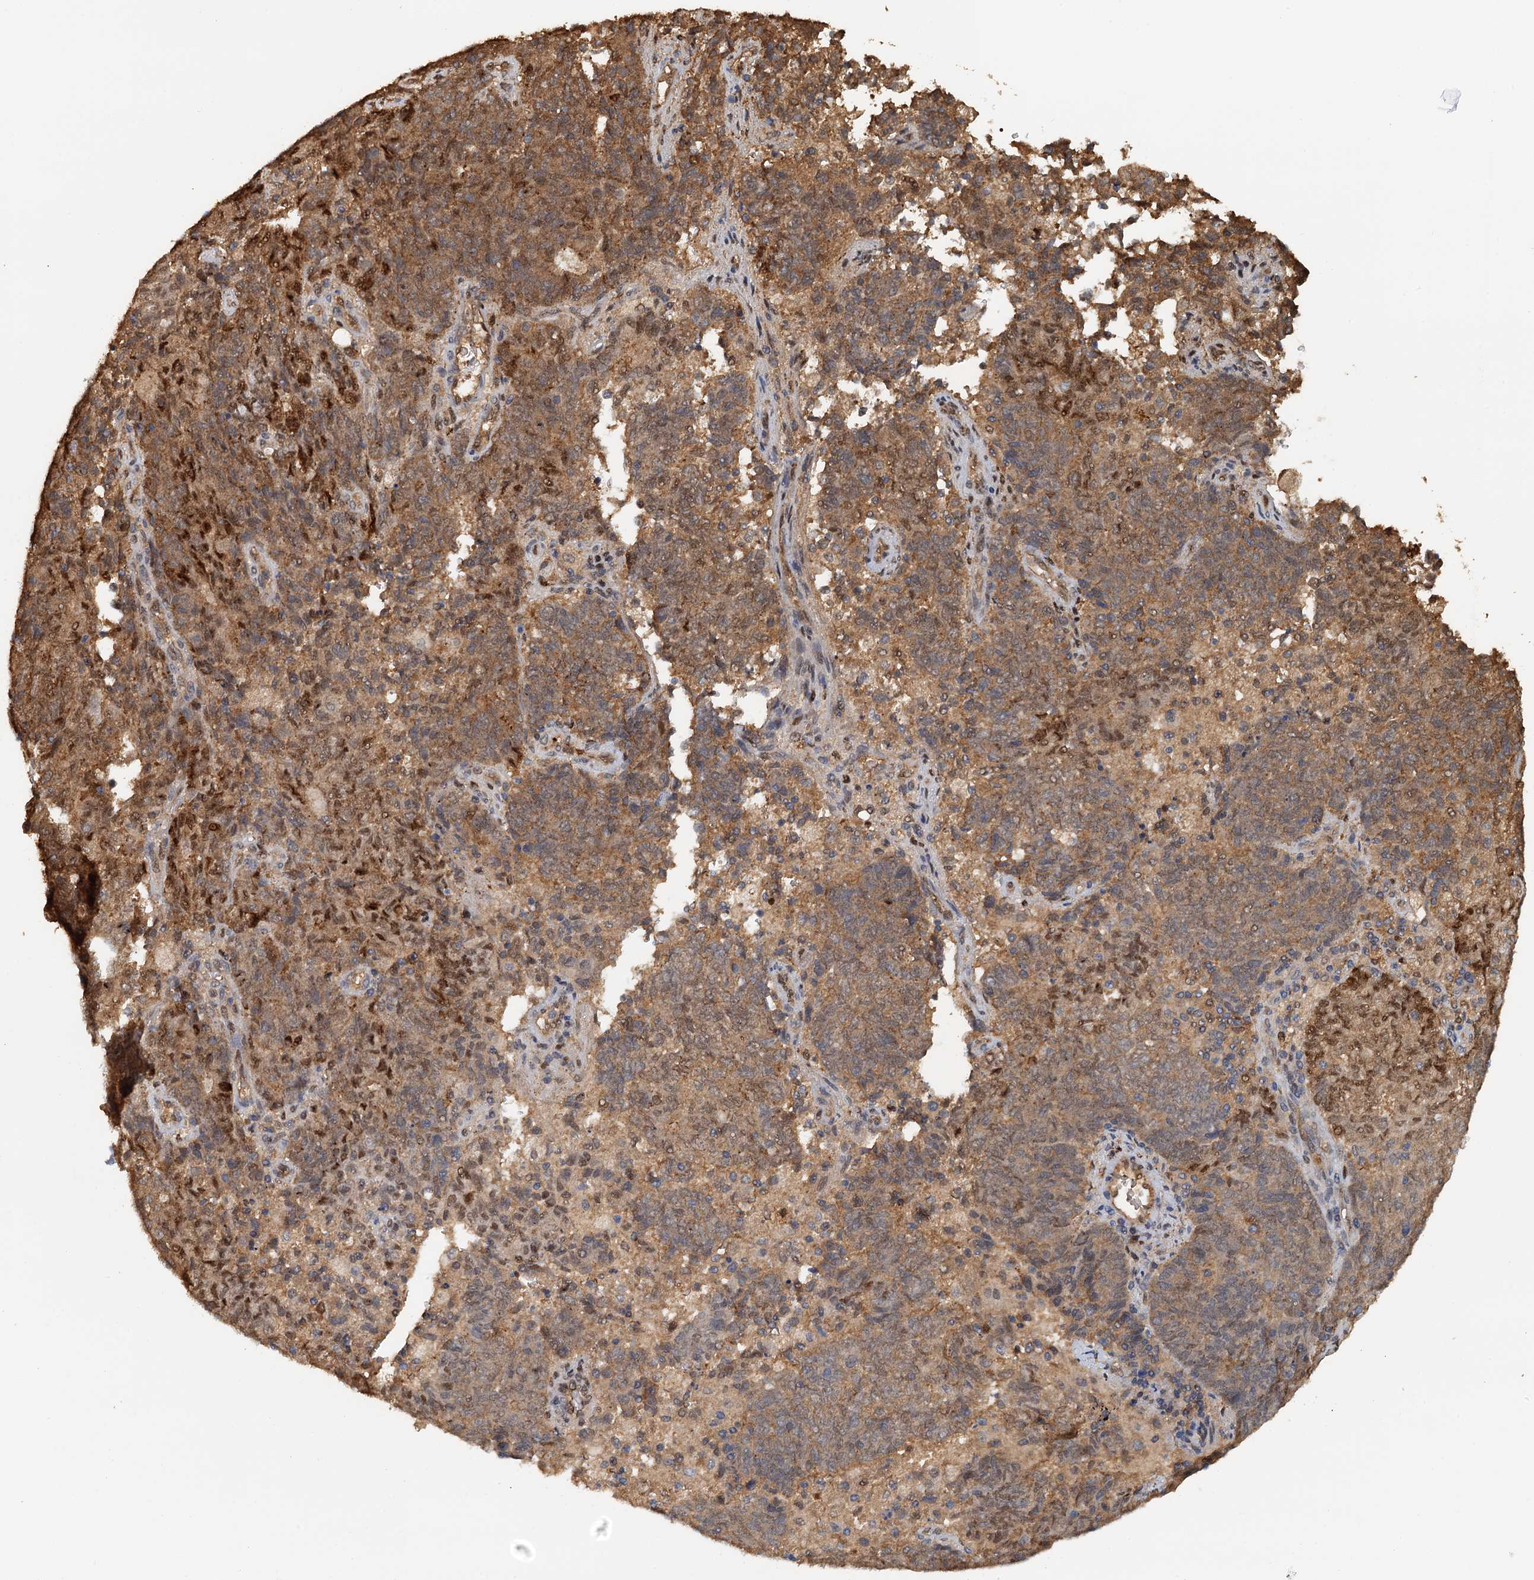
{"staining": {"intensity": "moderate", "quantity": ">75%", "location": "cytoplasmic/membranous,nuclear"}, "tissue": "endometrial cancer", "cell_type": "Tumor cells", "image_type": "cancer", "snomed": [{"axis": "morphology", "description": "Adenocarcinoma, NOS"}, {"axis": "topography", "description": "Endometrium"}], "caption": "Protein analysis of endometrial adenocarcinoma tissue exhibits moderate cytoplasmic/membranous and nuclear staining in approximately >75% of tumor cells. (DAB (3,3'-diaminobenzidine) IHC, brown staining for protein, blue staining for nuclei).", "gene": "UBL7", "patient": {"sex": "female", "age": 80}}